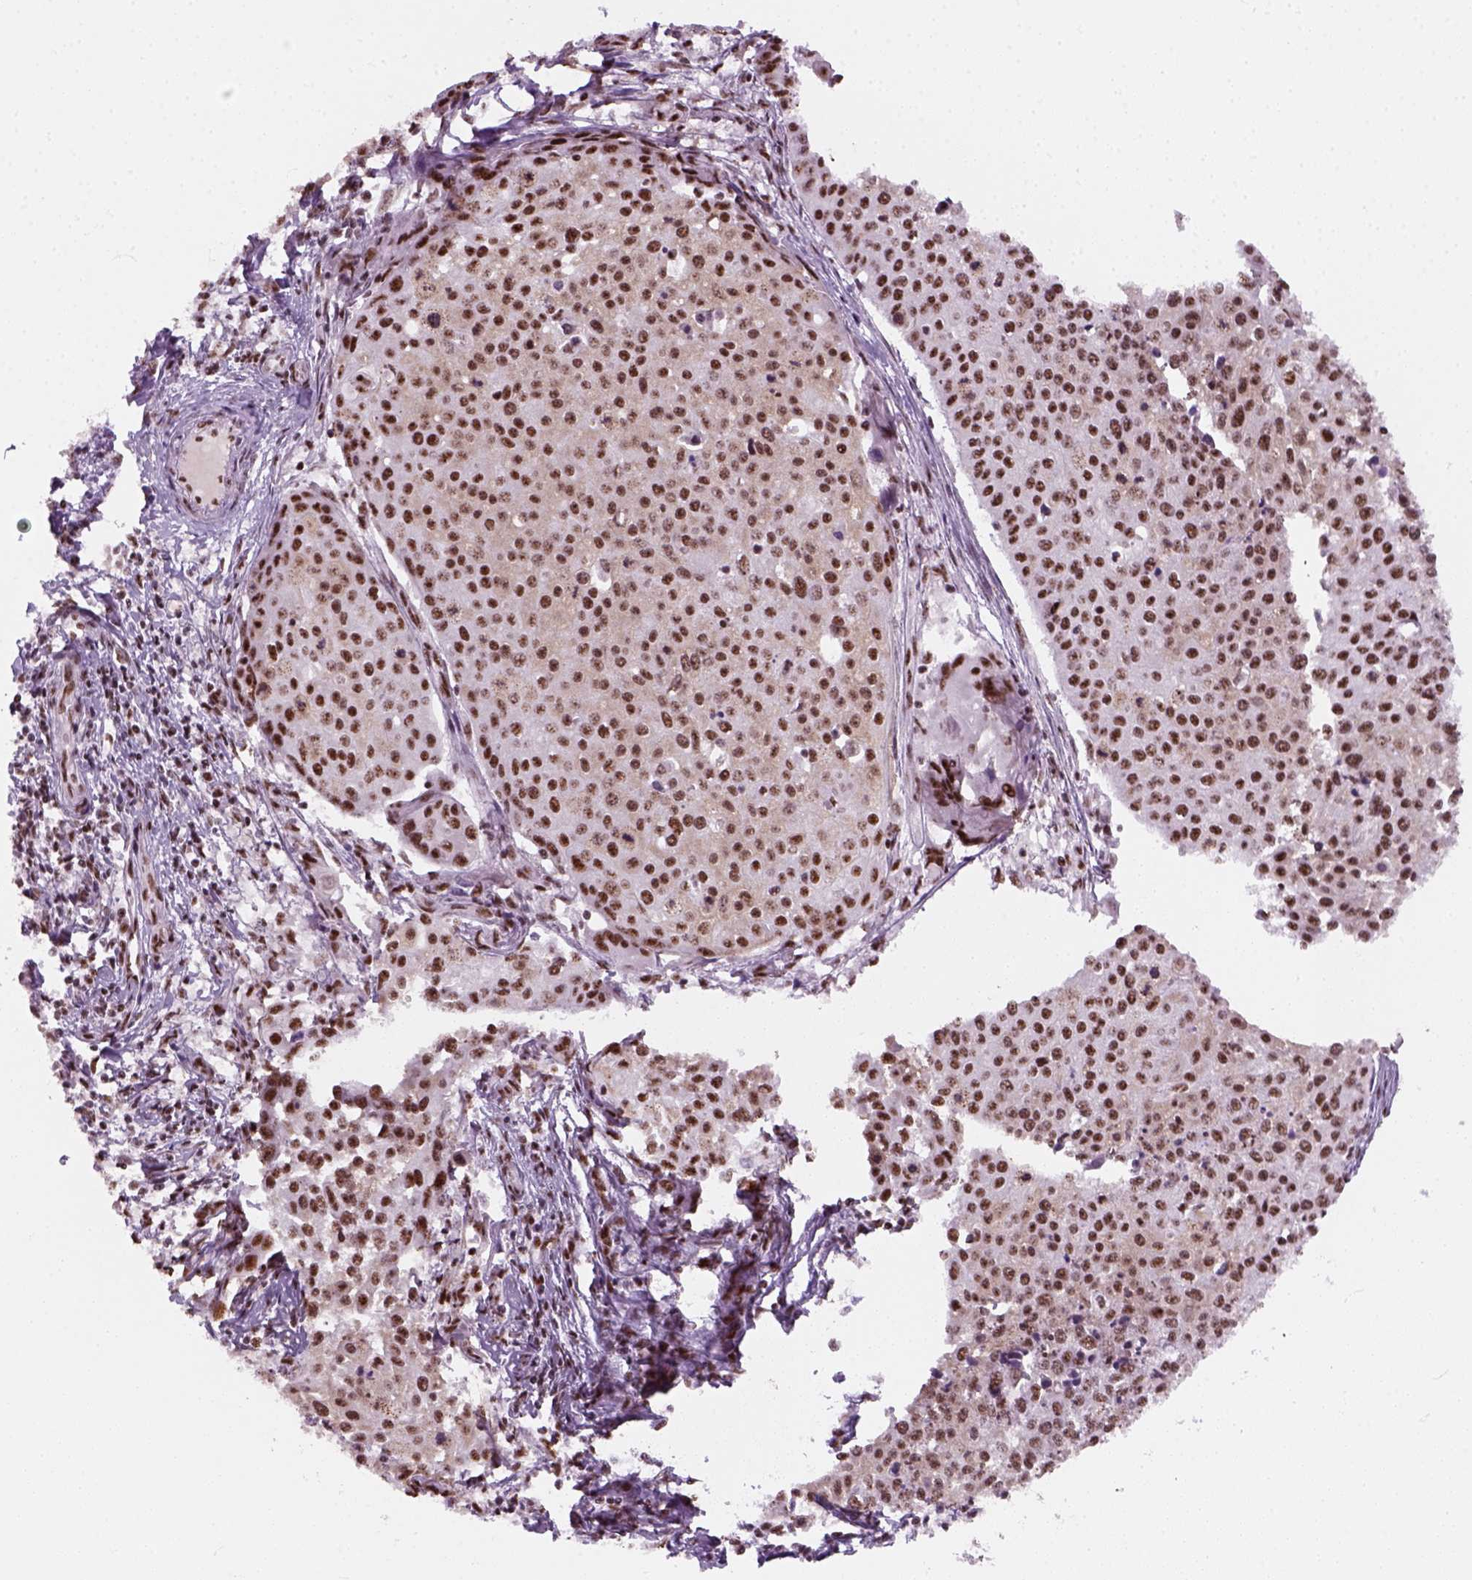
{"staining": {"intensity": "strong", "quantity": ">75%", "location": "nuclear"}, "tissue": "cervical cancer", "cell_type": "Tumor cells", "image_type": "cancer", "snomed": [{"axis": "morphology", "description": "Squamous cell carcinoma, NOS"}, {"axis": "topography", "description": "Cervix"}], "caption": "Strong nuclear protein positivity is present in approximately >75% of tumor cells in cervical squamous cell carcinoma.", "gene": "GTF2F1", "patient": {"sex": "female", "age": 38}}